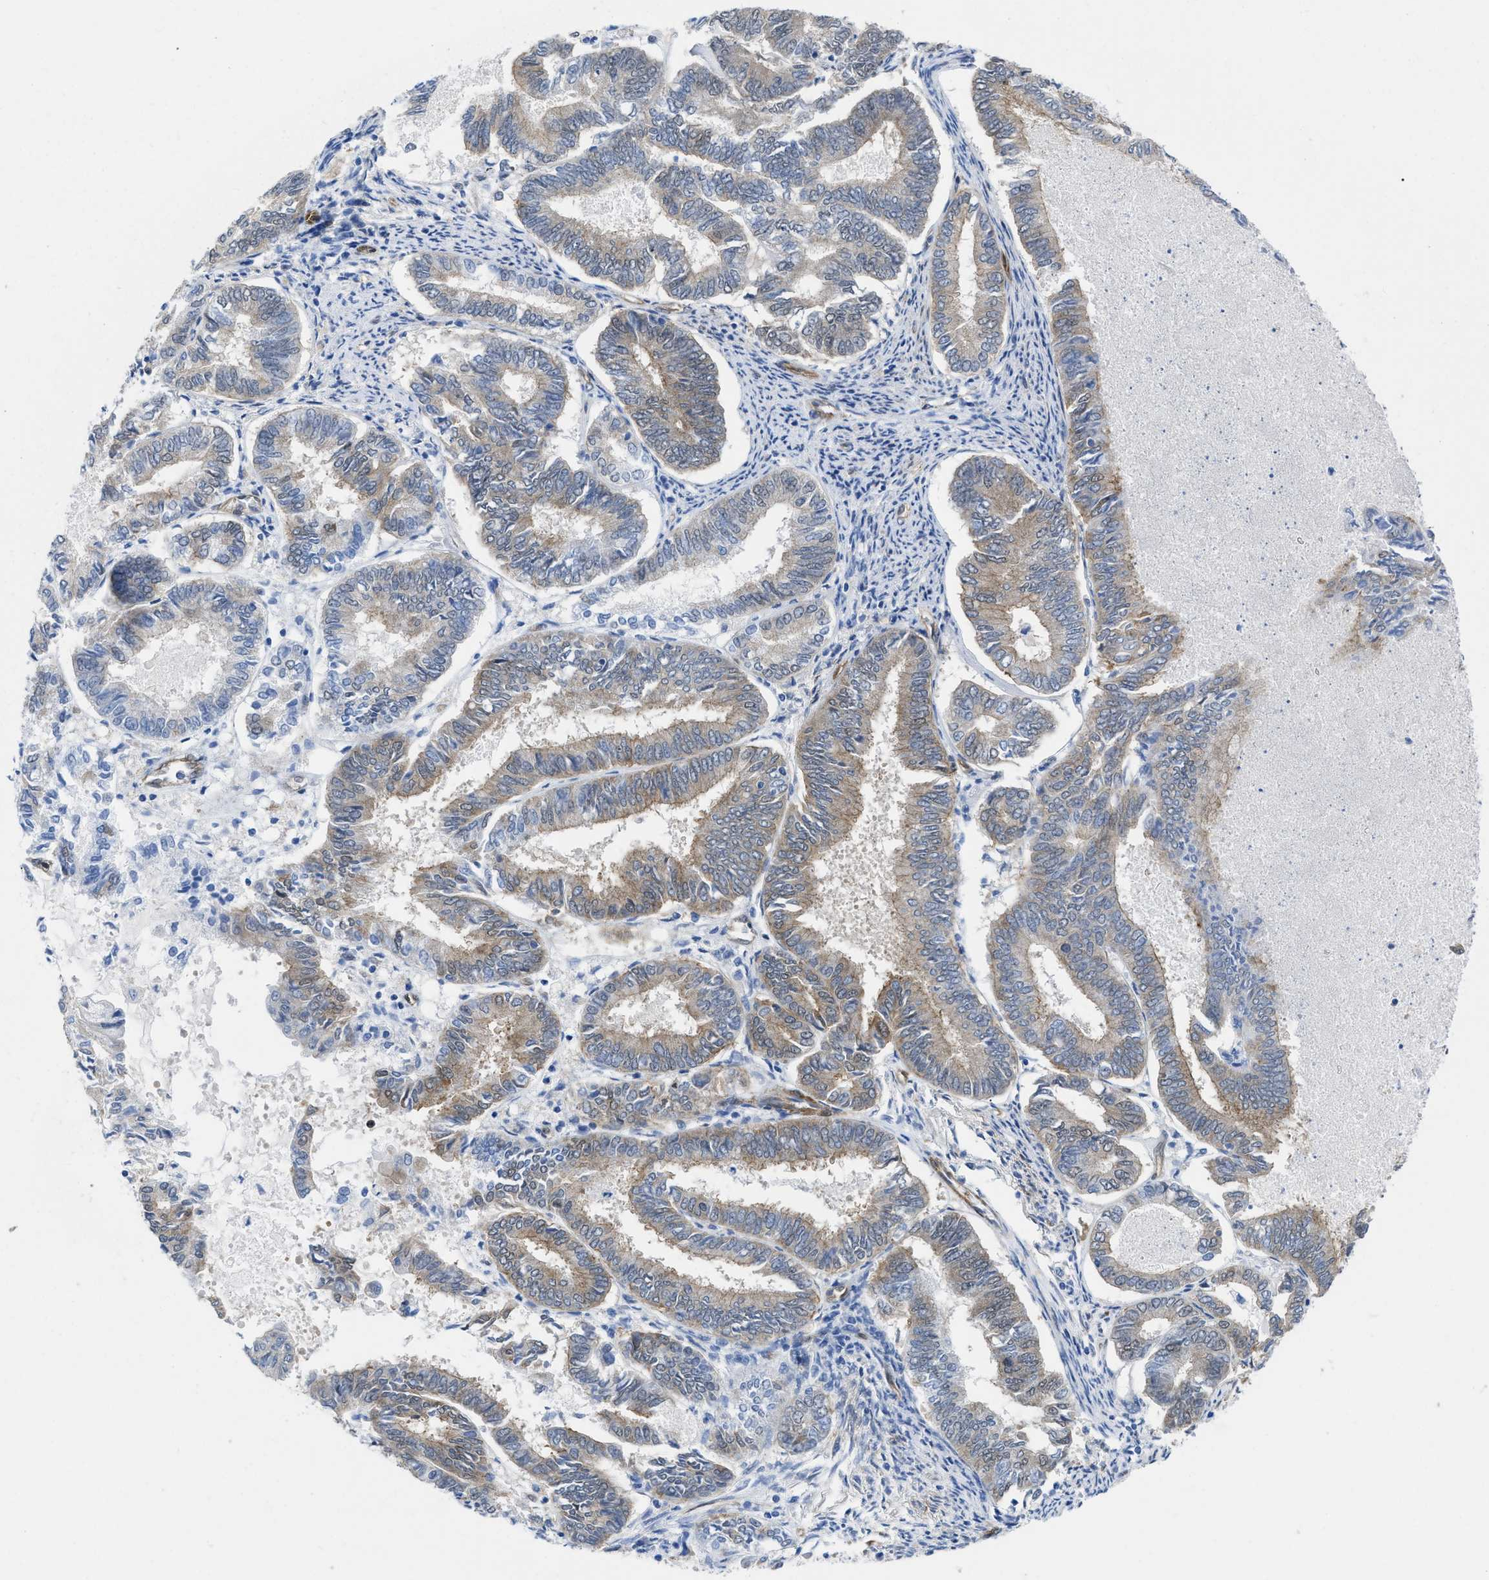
{"staining": {"intensity": "weak", "quantity": "25%-75%", "location": "cytoplasmic/membranous"}, "tissue": "endometrial cancer", "cell_type": "Tumor cells", "image_type": "cancer", "snomed": [{"axis": "morphology", "description": "Adenocarcinoma, NOS"}, {"axis": "topography", "description": "Endometrium"}], "caption": "Immunohistochemical staining of endometrial cancer demonstrates low levels of weak cytoplasmic/membranous positivity in approximately 25%-75% of tumor cells.", "gene": "PDLIM5", "patient": {"sex": "female", "age": 86}}